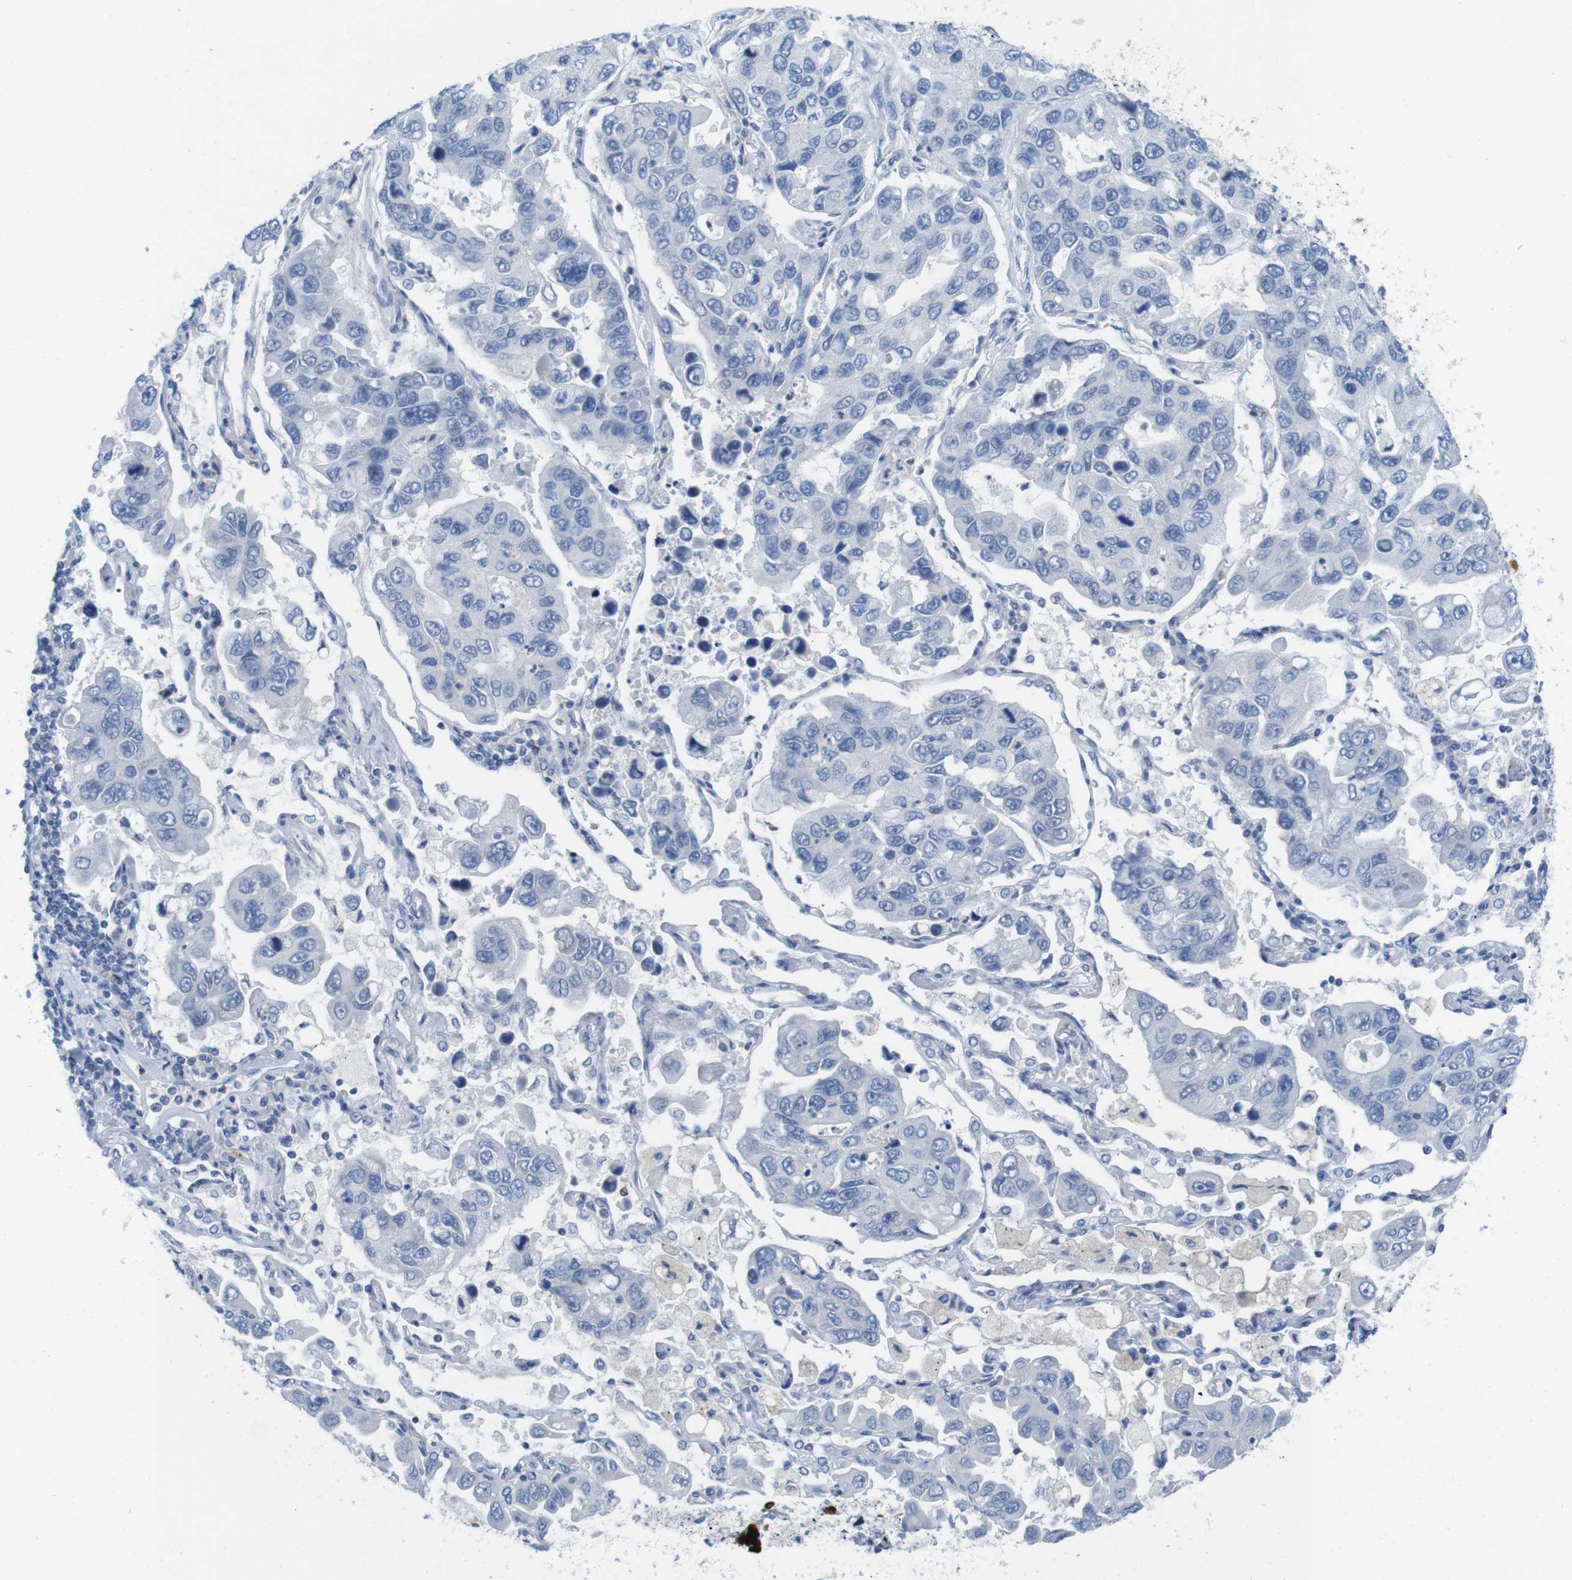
{"staining": {"intensity": "negative", "quantity": "none", "location": "none"}, "tissue": "lung cancer", "cell_type": "Tumor cells", "image_type": "cancer", "snomed": [{"axis": "morphology", "description": "Adenocarcinoma, NOS"}, {"axis": "topography", "description": "Lung"}], "caption": "Lung cancer was stained to show a protein in brown. There is no significant staining in tumor cells.", "gene": "CD5", "patient": {"sex": "male", "age": 64}}